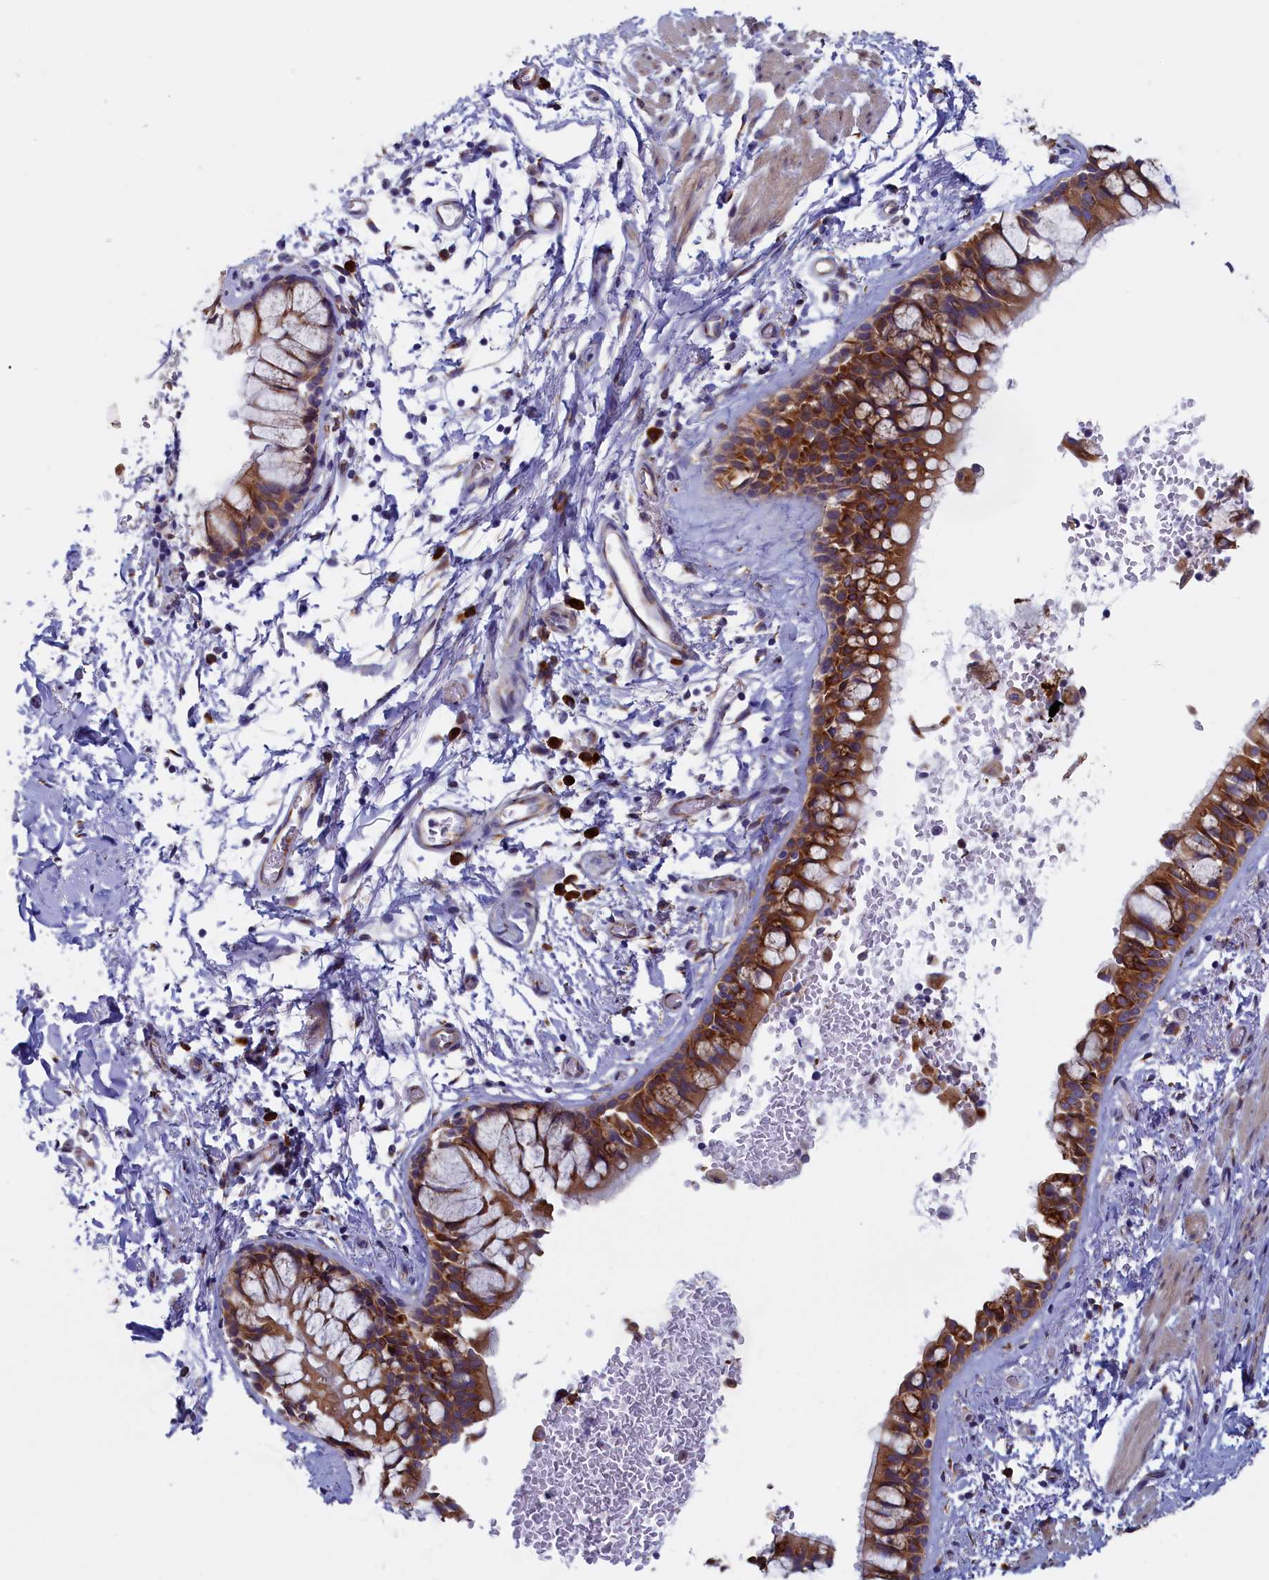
{"staining": {"intensity": "strong", "quantity": ">75%", "location": "cytoplasmic/membranous"}, "tissue": "bronchus", "cell_type": "Respiratory epithelial cells", "image_type": "normal", "snomed": [{"axis": "morphology", "description": "Normal tissue, NOS"}, {"axis": "morphology", "description": "Inflammation, NOS"}, {"axis": "topography", "description": "Cartilage tissue"}, {"axis": "topography", "description": "Bronchus"}, {"axis": "topography", "description": "Lung"}], "caption": "Bronchus stained with a brown dye displays strong cytoplasmic/membranous positive expression in about >75% of respiratory epithelial cells.", "gene": "CCDC68", "patient": {"sex": "female", "age": 64}}